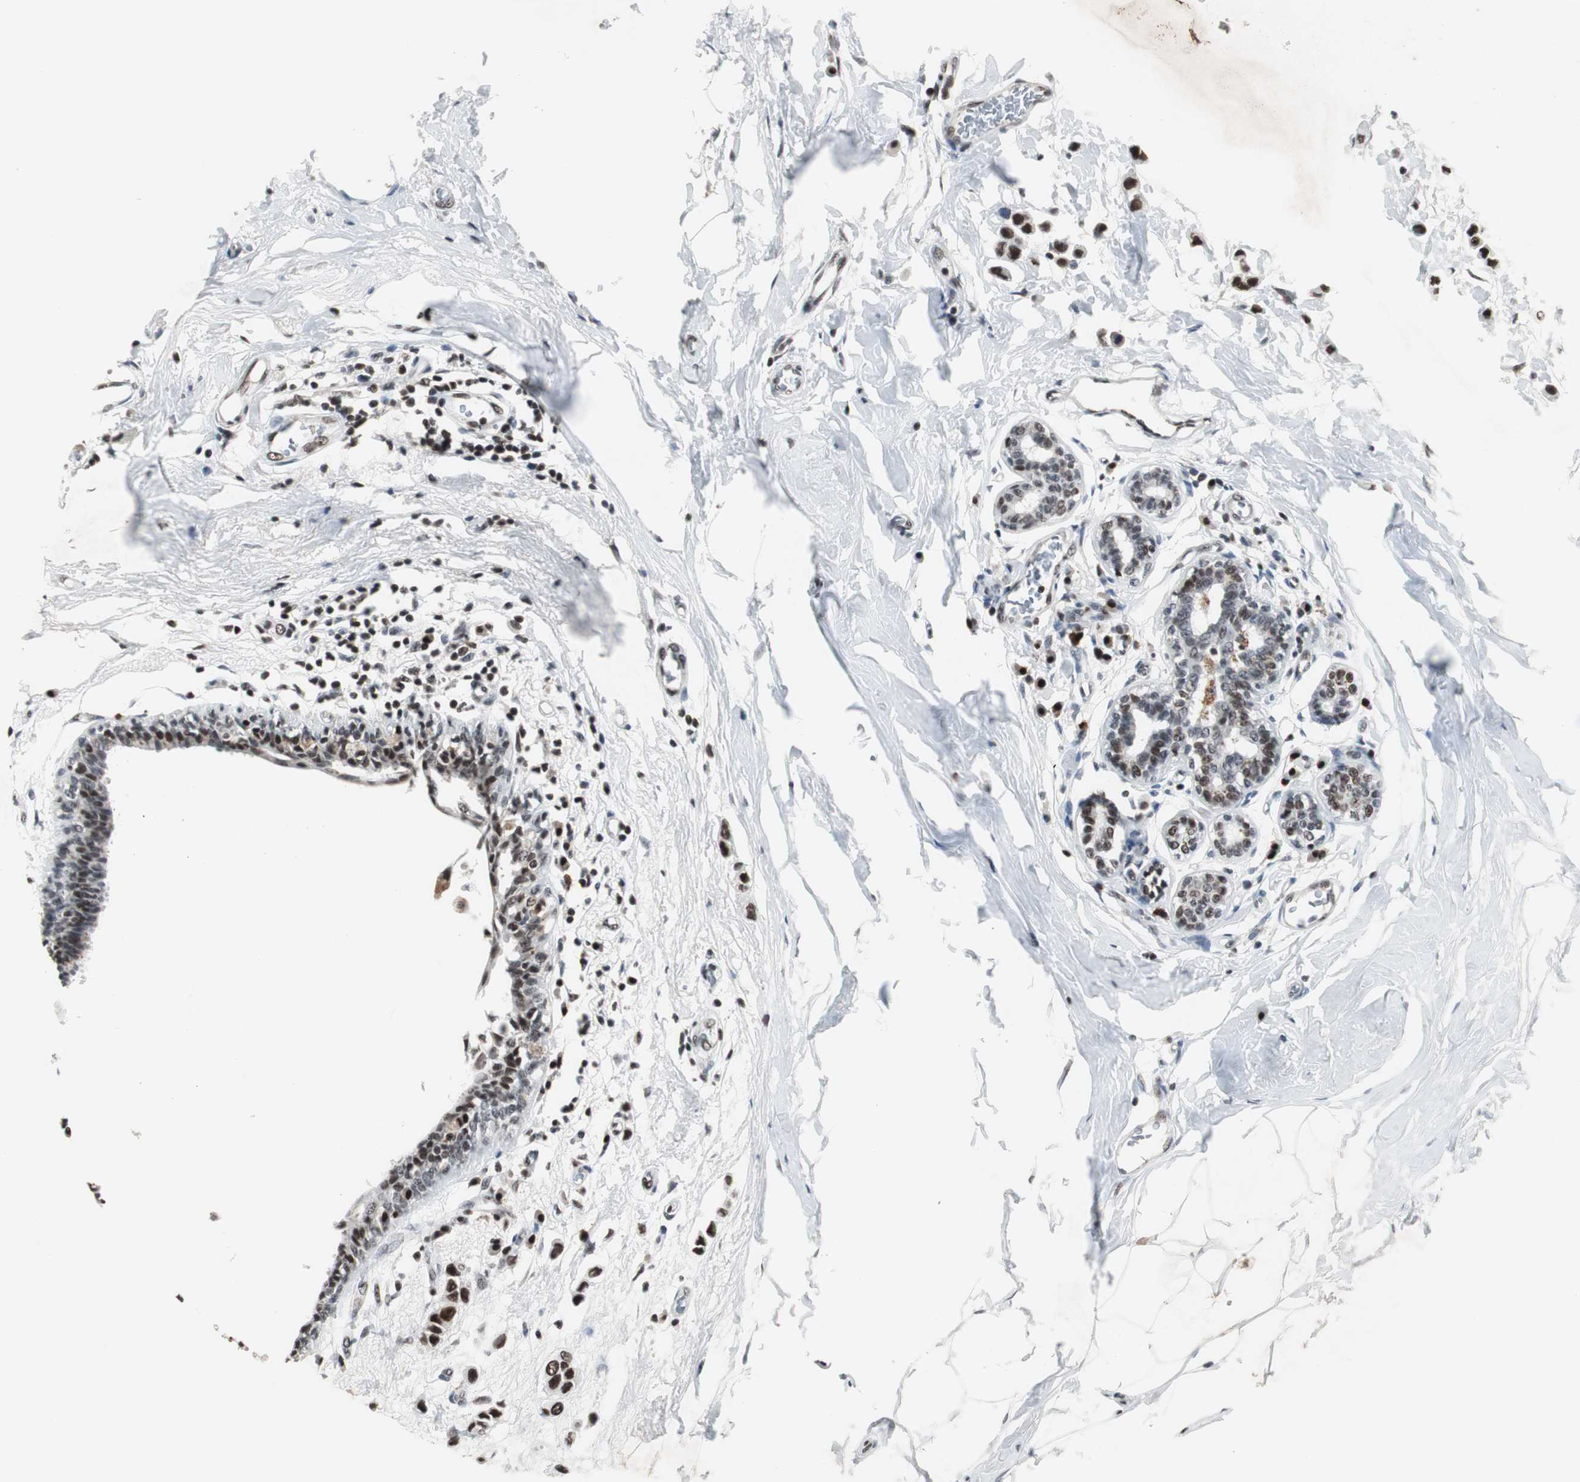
{"staining": {"intensity": "strong", "quantity": ">75%", "location": "nuclear"}, "tissue": "breast cancer", "cell_type": "Tumor cells", "image_type": "cancer", "snomed": [{"axis": "morphology", "description": "Lobular carcinoma"}, {"axis": "topography", "description": "Breast"}], "caption": "Breast cancer stained for a protein (brown) shows strong nuclear positive positivity in about >75% of tumor cells.", "gene": "RAD9A", "patient": {"sex": "female", "age": 51}}